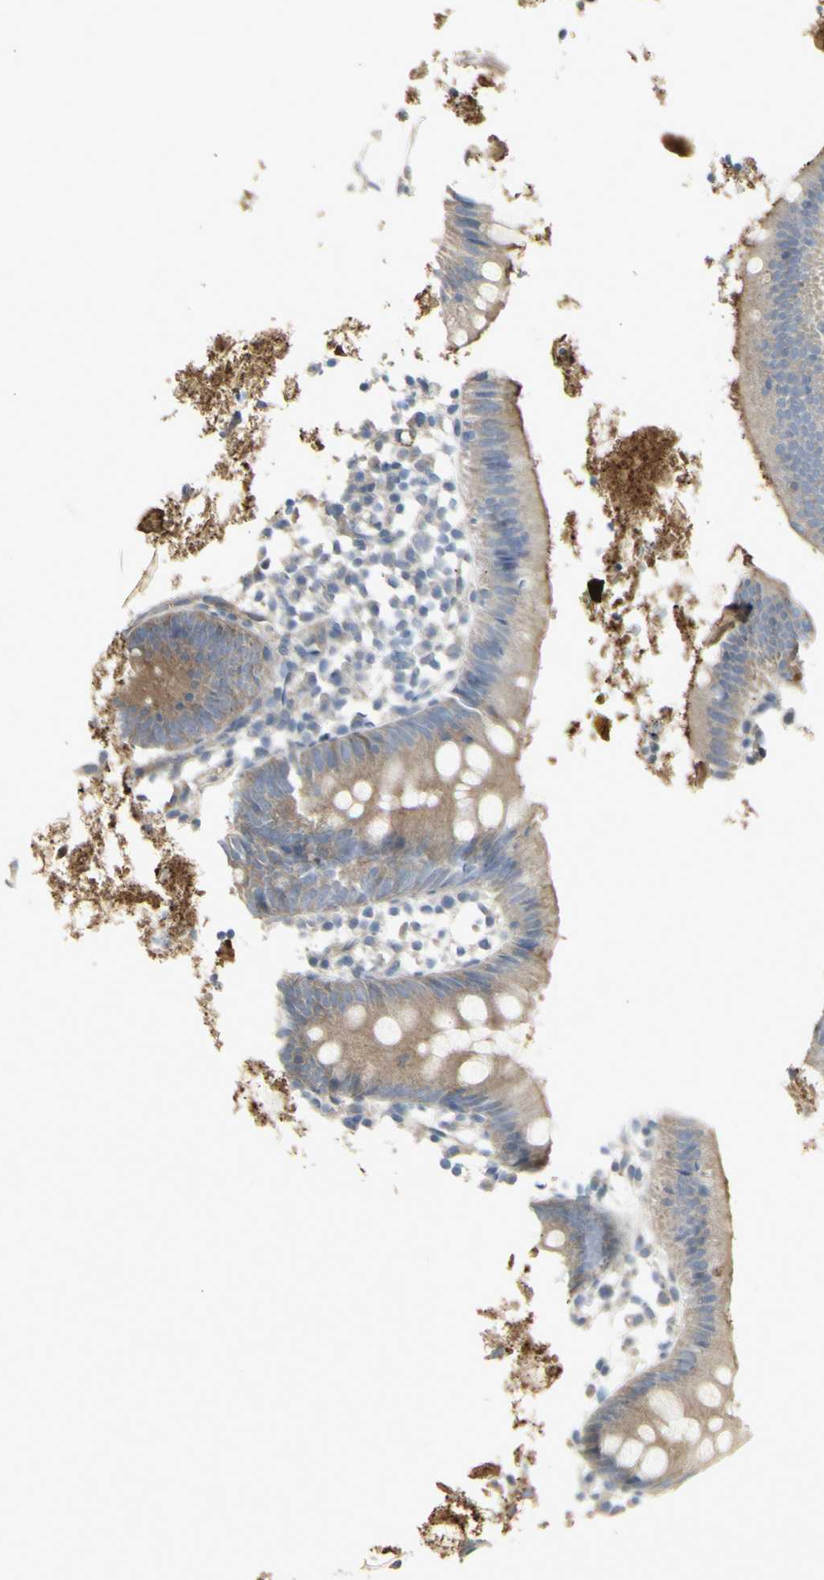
{"staining": {"intensity": "moderate", "quantity": ">75%", "location": "cytoplasmic/membranous"}, "tissue": "appendix", "cell_type": "Glandular cells", "image_type": "normal", "snomed": [{"axis": "morphology", "description": "Normal tissue, NOS"}, {"axis": "topography", "description": "Appendix"}], "caption": "Appendix stained with a protein marker displays moderate staining in glandular cells.", "gene": "CHURC1", "patient": {"sex": "female", "age": 20}}